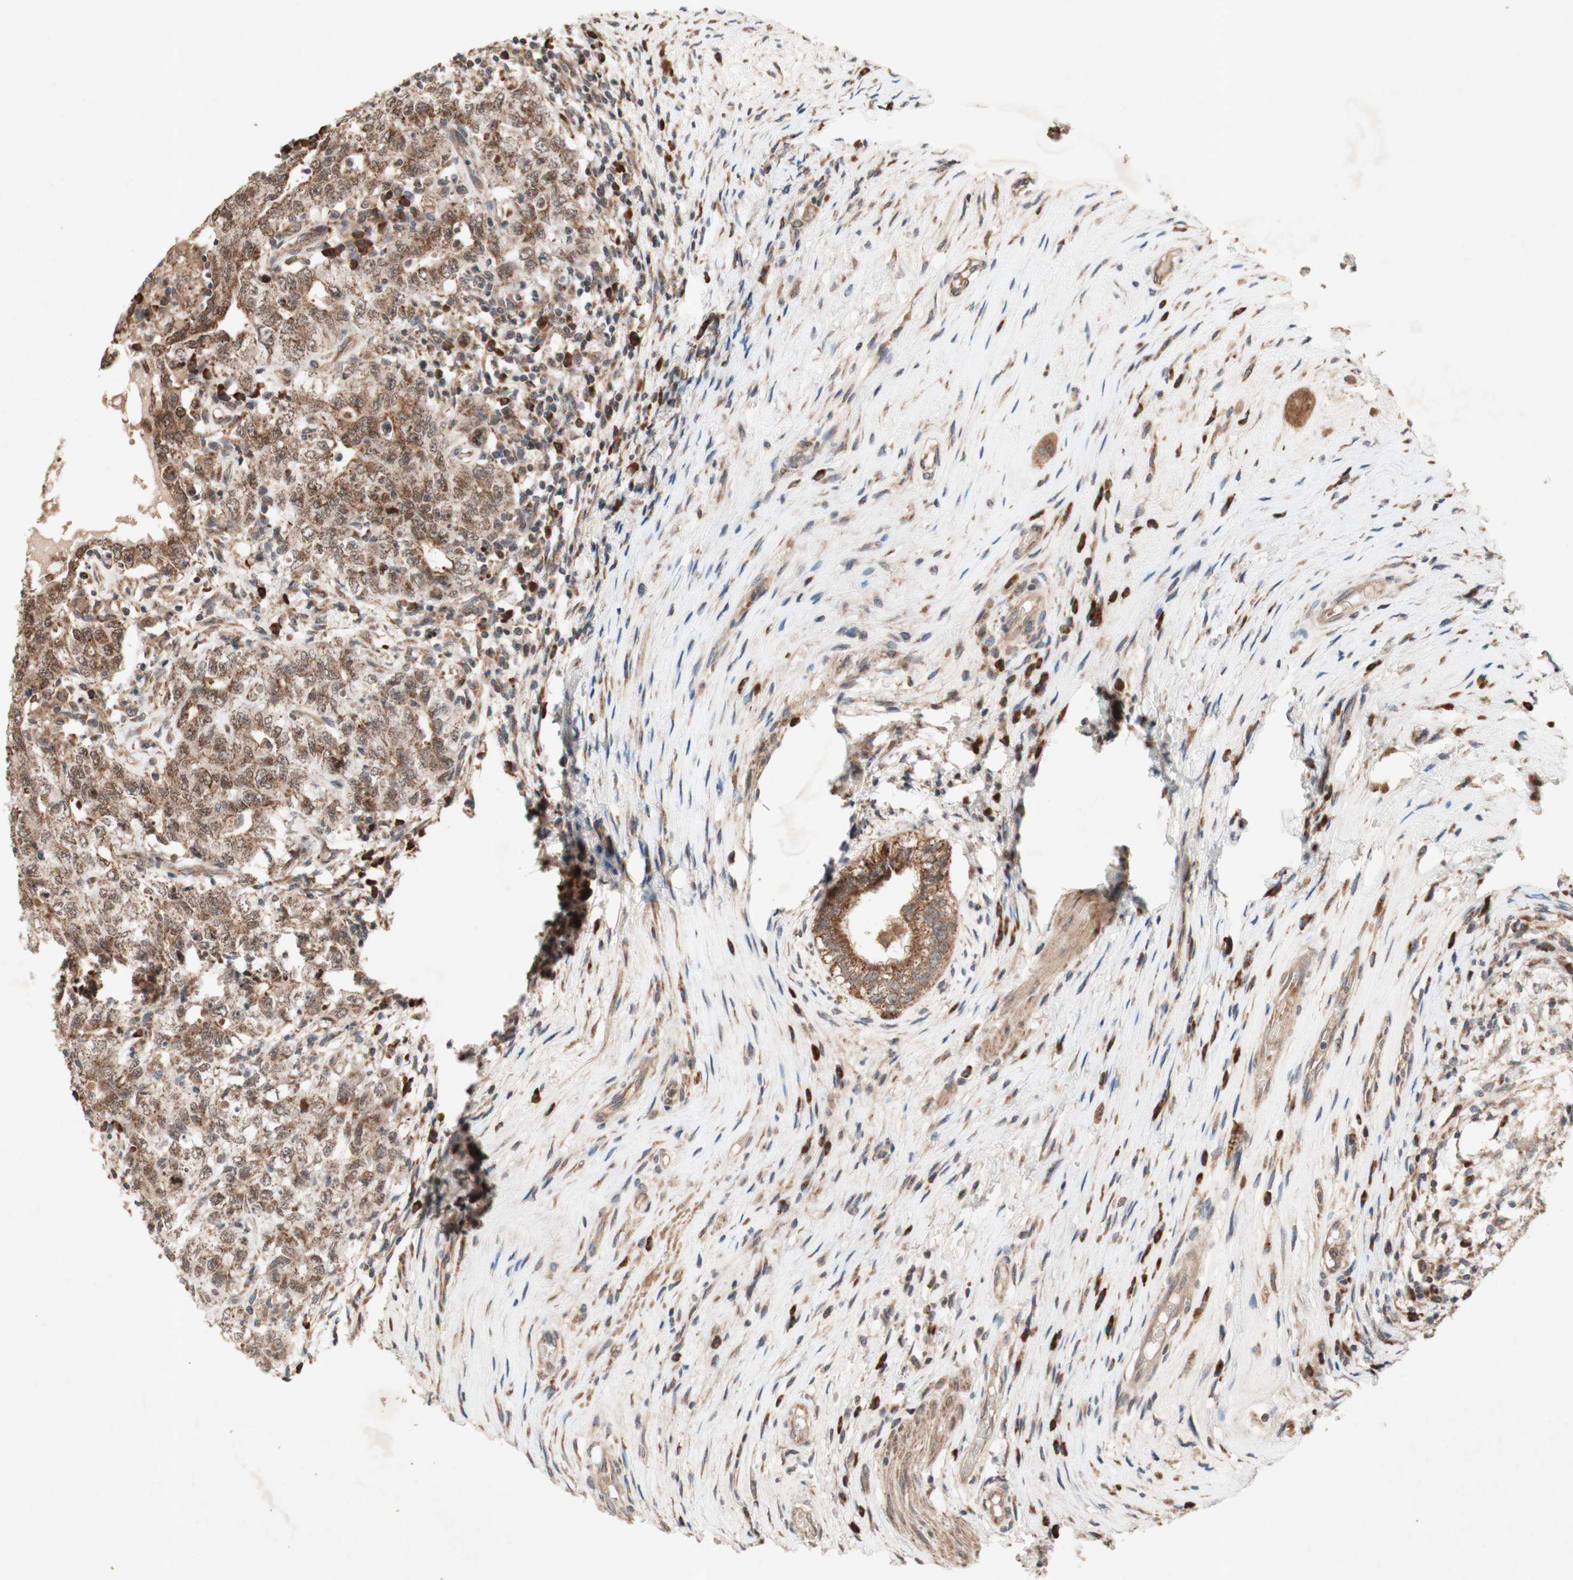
{"staining": {"intensity": "moderate", "quantity": ">75%", "location": "cytoplasmic/membranous"}, "tissue": "testis cancer", "cell_type": "Tumor cells", "image_type": "cancer", "snomed": [{"axis": "morphology", "description": "Carcinoma, Embryonal, NOS"}, {"axis": "topography", "description": "Testis"}], "caption": "Immunohistochemistry photomicrograph of human testis cancer (embryonal carcinoma) stained for a protein (brown), which displays medium levels of moderate cytoplasmic/membranous expression in about >75% of tumor cells.", "gene": "DDOST", "patient": {"sex": "male", "age": 26}}